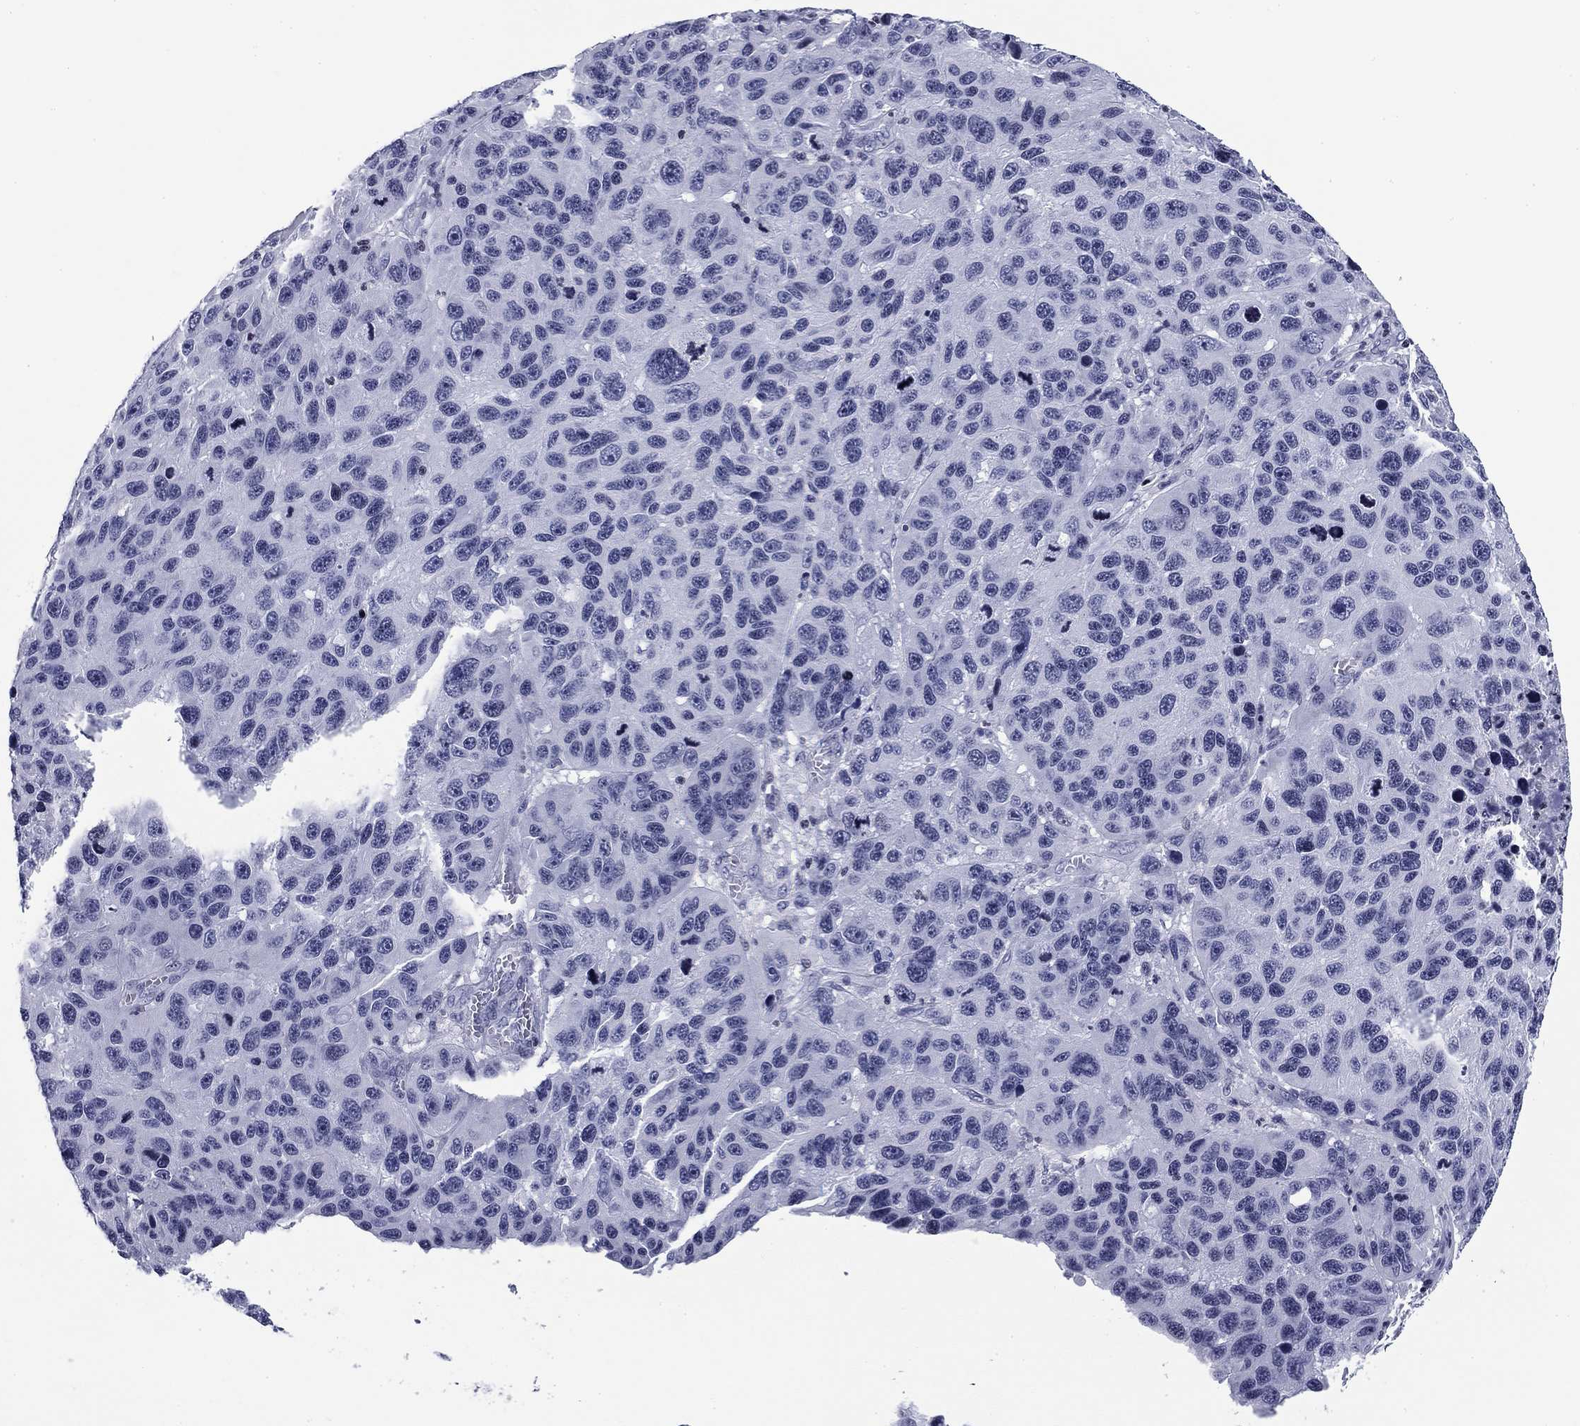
{"staining": {"intensity": "negative", "quantity": "none", "location": "none"}, "tissue": "melanoma", "cell_type": "Tumor cells", "image_type": "cancer", "snomed": [{"axis": "morphology", "description": "Malignant melanoma, NOS"}, {"axis": "topography", "description": "Skin"}], "caption": "The micrograph shows no staining of tumor cells in melanoma. (DAB (3,3'-diaminobenzidine) immunohistochemistry (IHC) visualized using brightfield microscopy, high magnification).", "gene": "CCDC144A", "patient": {"sex": "male", "age": 53}}